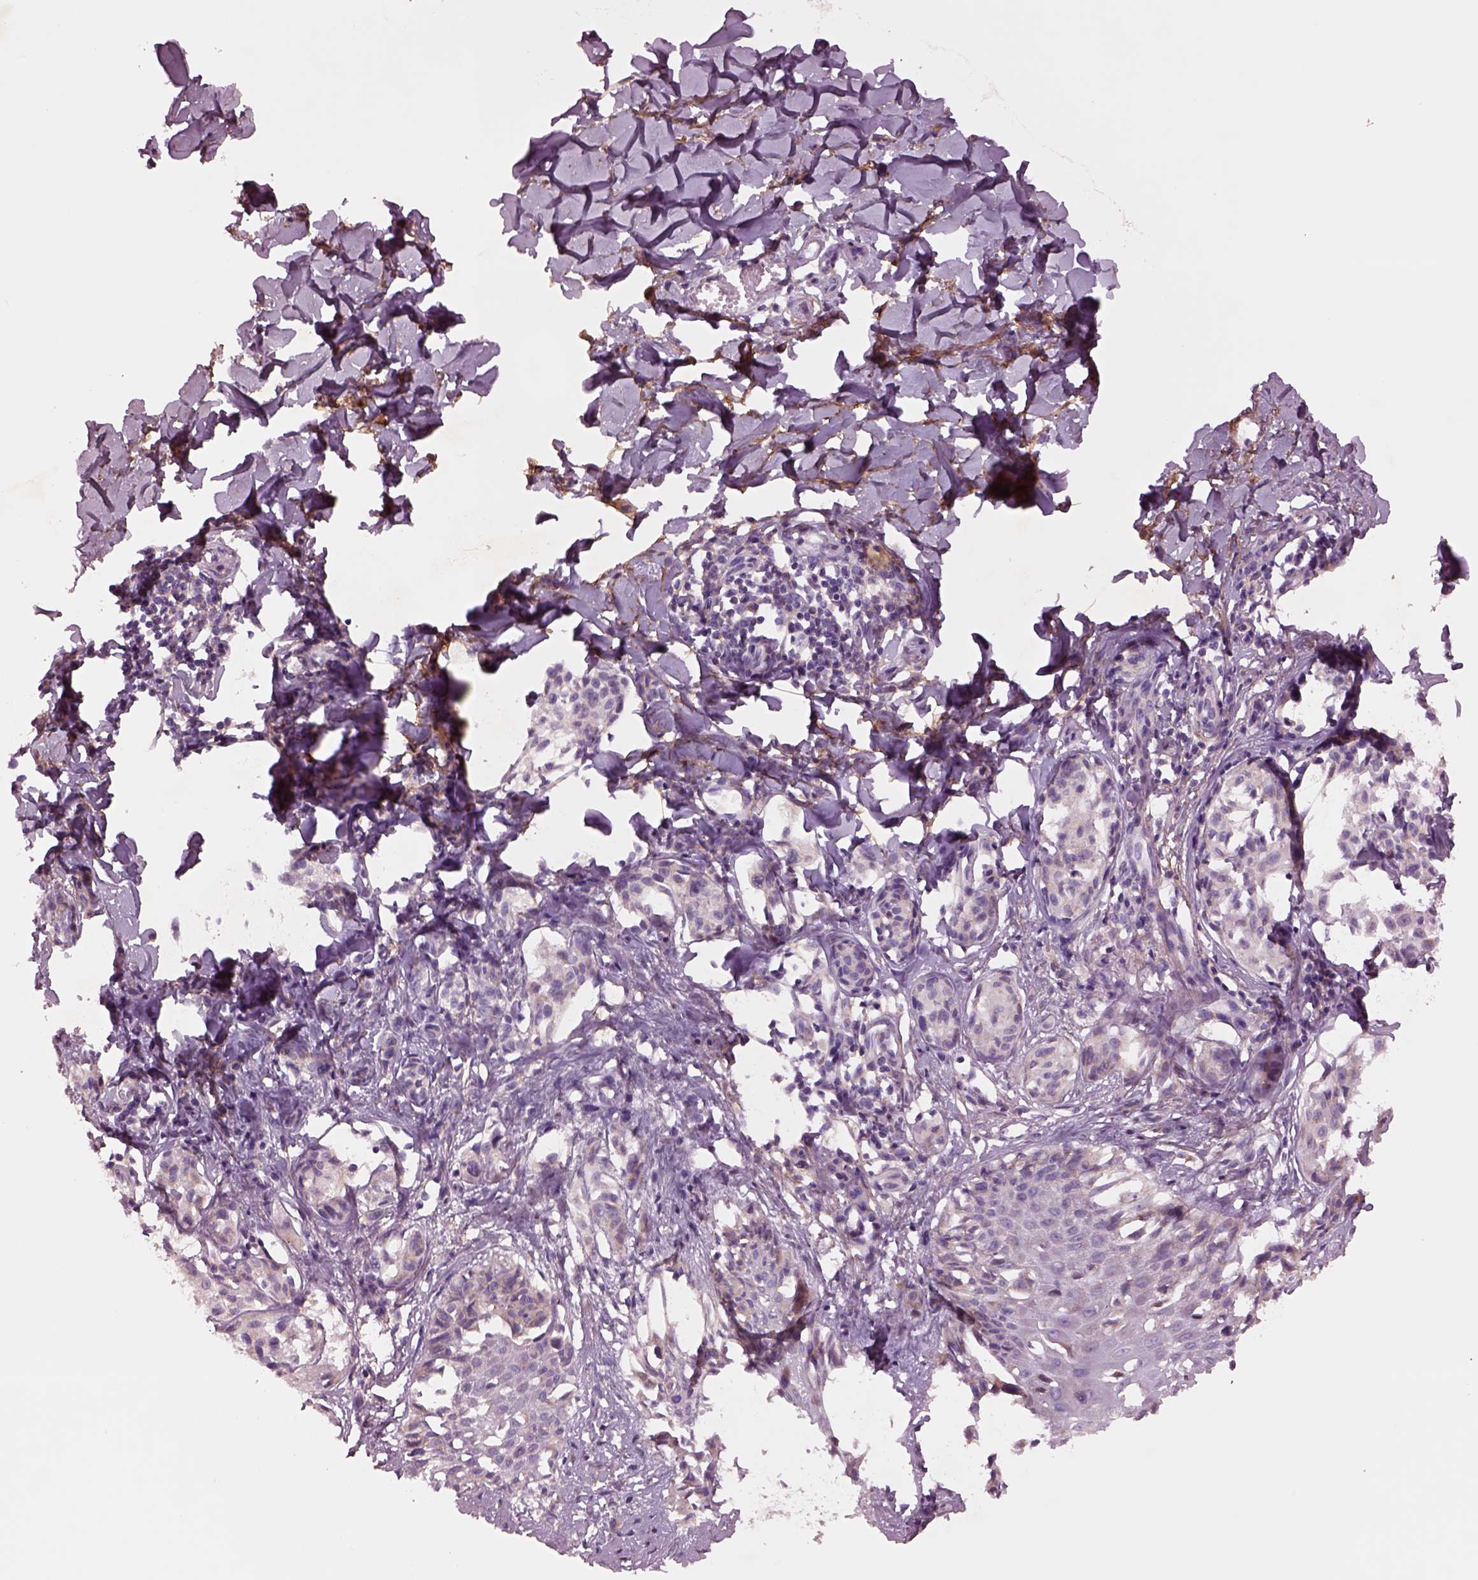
{"staining": {"intensity": "moderate", "quantity": "<25%", "location": "cytoplasmic/membranous"}, "tissue": "melanoma", "cell_type": "Tumor cells", "image_type": "cancer", "snomed": [{"axis": "morphology", "description": "Malignant melanoma, NOS"}, {"axis": "topography", "description": "Skin"}], "caption": "Melanoma stained for a protein exhibits moderate cytoplasmic/membranous positivity in tumor cells.", "gene": "SEC23A", "patient": {"sex": "male", "age": 51}}